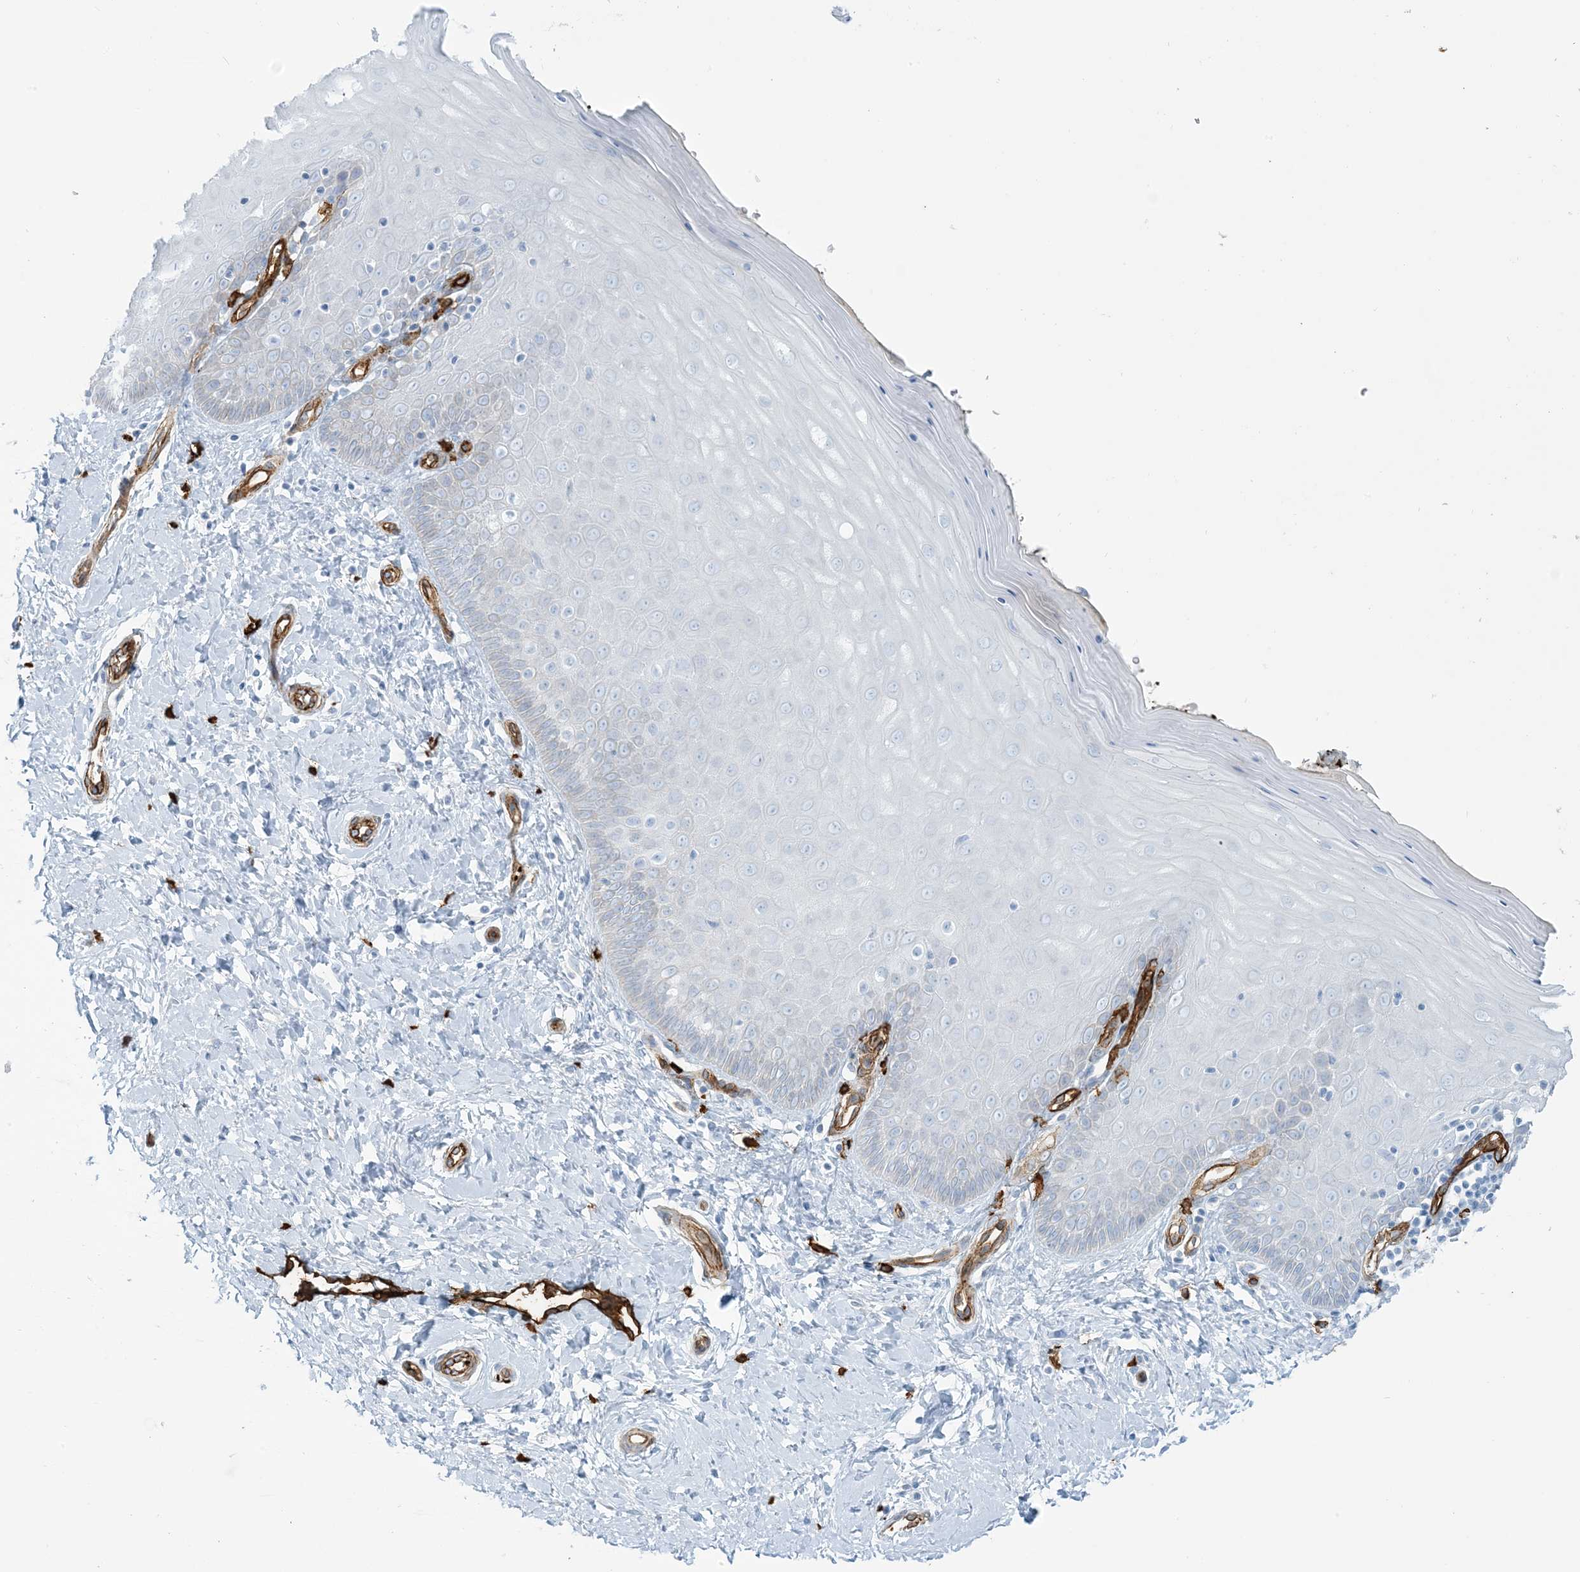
{"staining": {"intensity": "negative", "quantity": "none", "location": "none"}, "tissue": "cervix", "cell_type": "Glandular cells", "image_type": "normal", "snomed": [{"axis": "morphology", "description": "Normal tissue, NOS"}, {"axis": "topography", "description": "Cervix"}], "caption": "High magnification brightfield microscopy of unremarkable cervix stained with DAB (brown) and counterstained with hematoxylin (blue): glandular cells show no significant positivity.", "gene": "EPS8L3", "patient": {"sex": "female", "age": 55}}